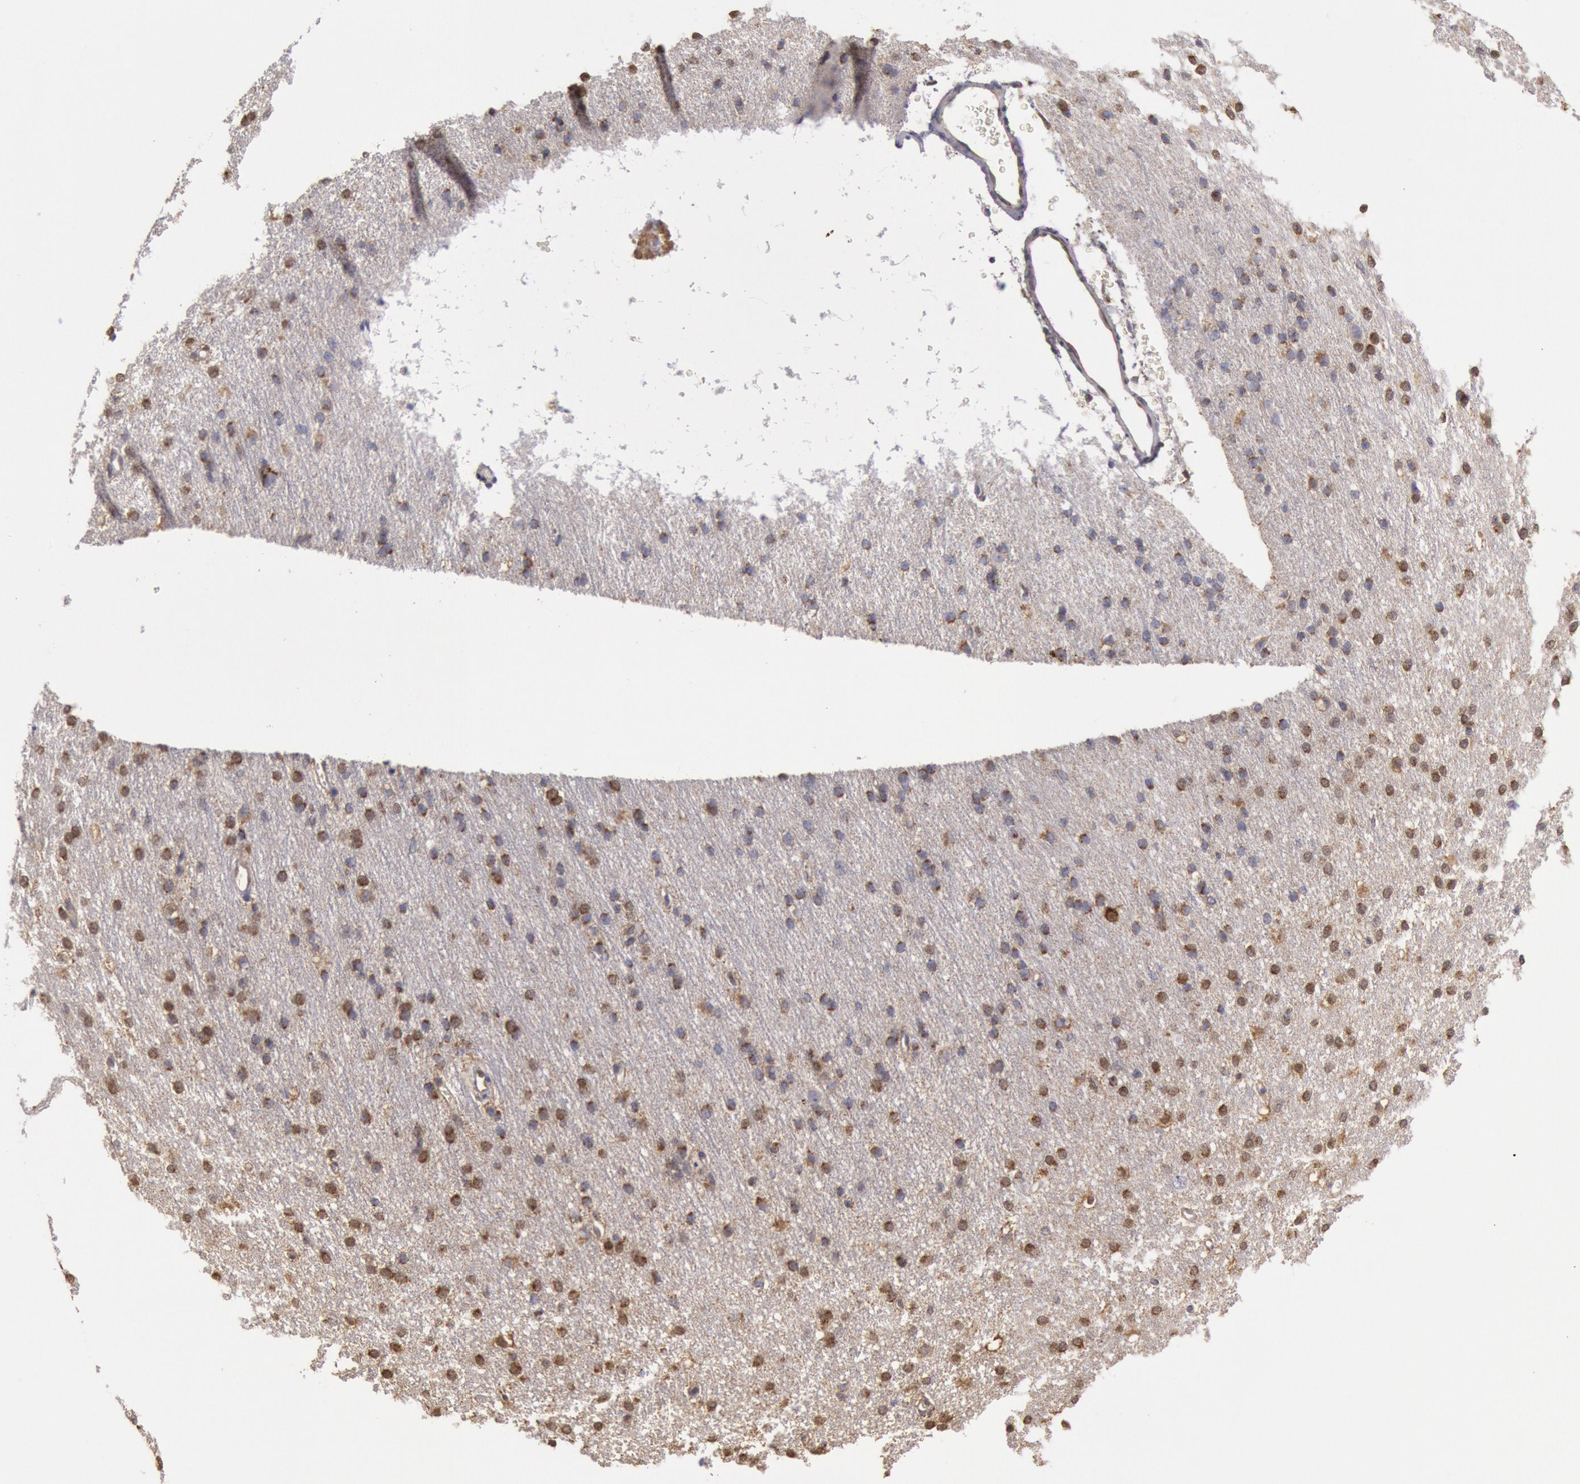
{"staining": {"intensity": "negative", "quantity": "none", "location": "none"}, "tissue": "cerebral cortex", "cell_type": "Endothelial cells", "image_type": "normal", "snomed": [{"axis": "morphology", "description": "Normal tissue, NOS"}, {"axis": "morphology", "description": "Inflammation, NOS"}, {"axis": "topography", "description": "Cerebral cortex"}], "caption": "Immunohistochemistry (IHC) histopathology image of normal human cerebral cortex stained for a protein (brown), which demonstrates no staining in endothelial cells.", "gene": "MPST", "patient": {"sex": "male", "age": 6}}